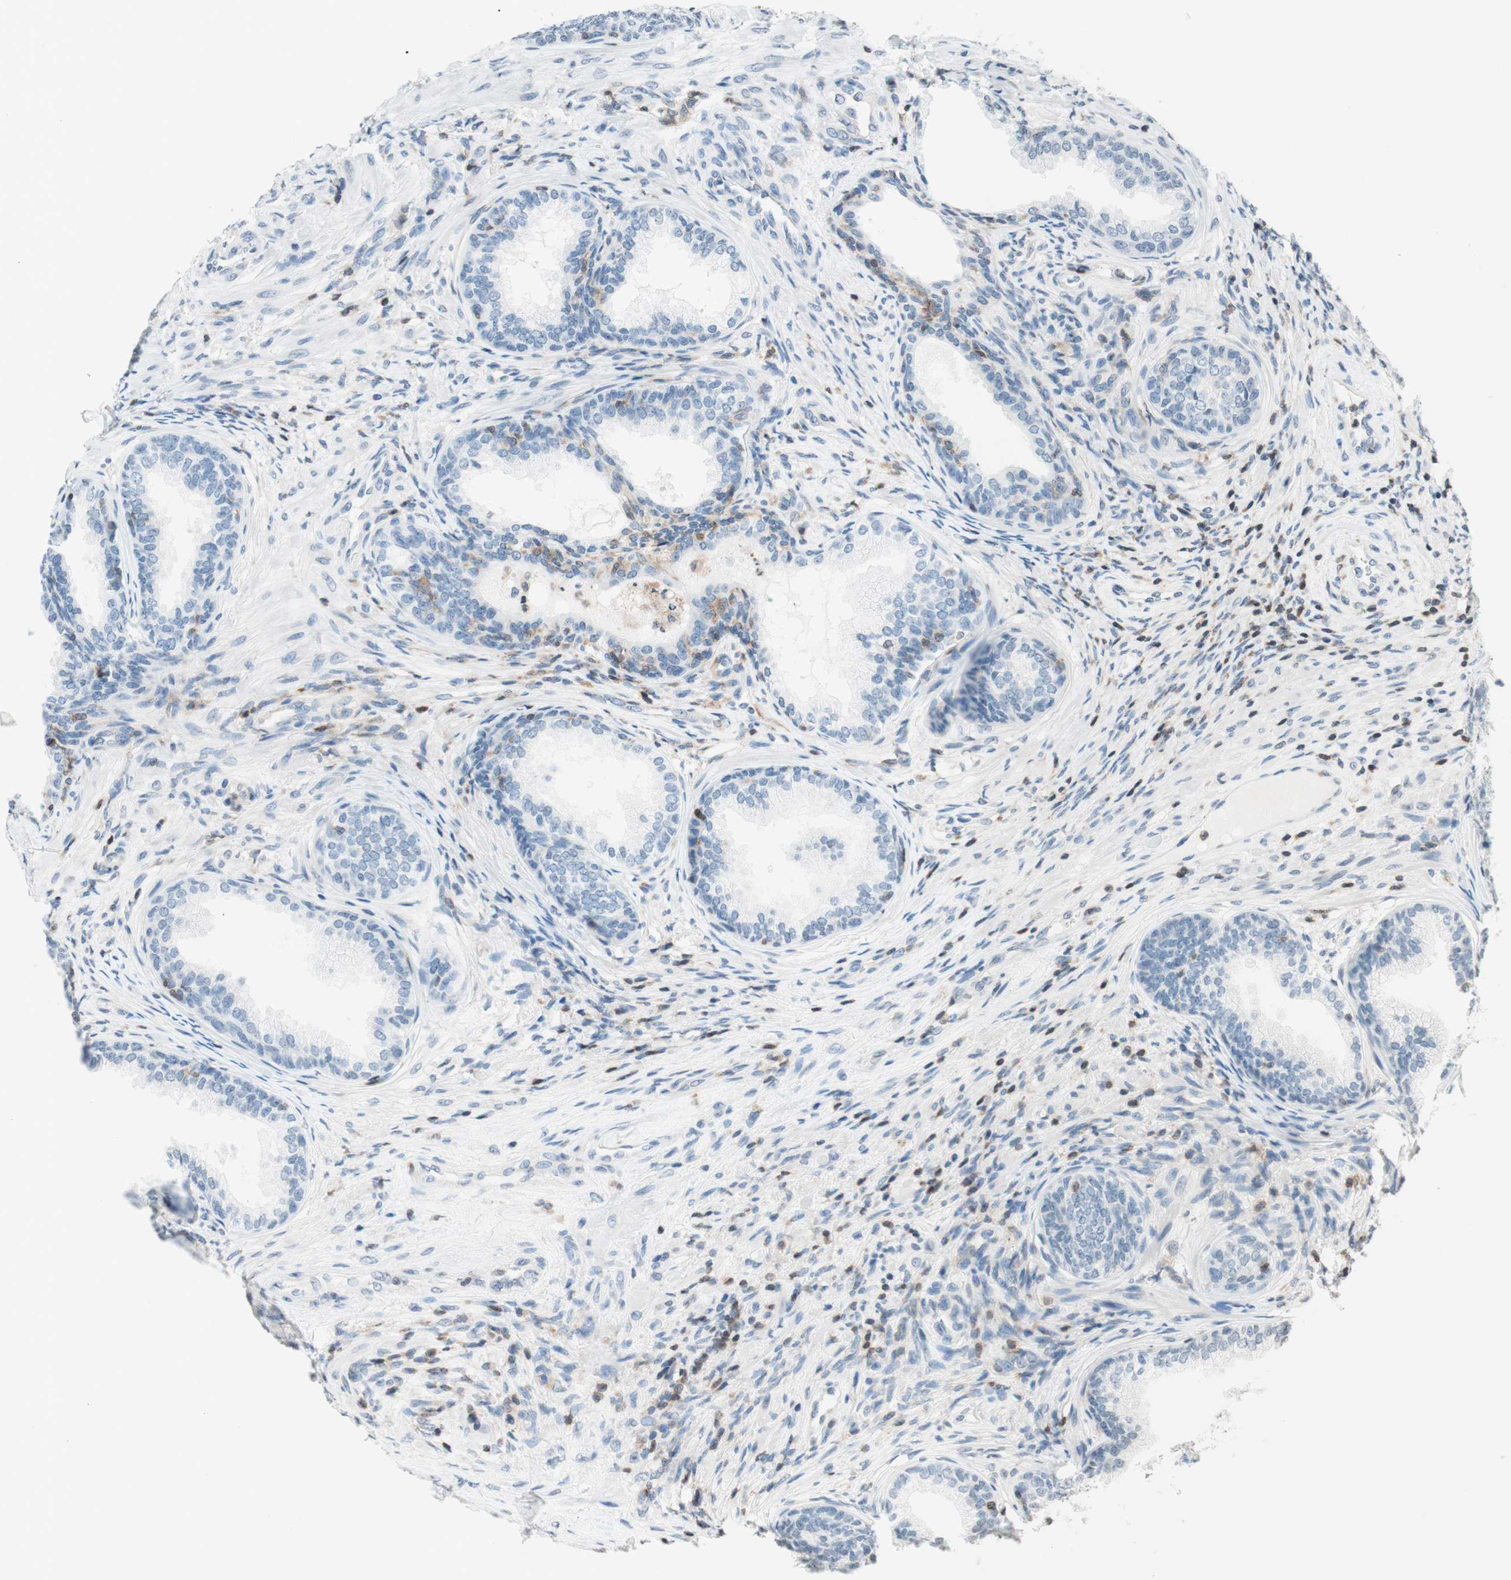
{"staining": {"intensity": "weak", "quantity": "<25%", "location": "cytoplasmic/membranous"}, "tissue": "prostate", "cell_type": "Glandular cells", "image_type": "normal", "snomed": [{"axis": "morphology", "description": "Normal tissue, NOS"}, {"axis": "topography", "description": "Prostate"}], "caption": "A histopathology image of prostate stained for a protein demonstrates no brown staining in glandular cells.", "gene": "WIPF1", "patient": {"sex": "male", "age": 76}}